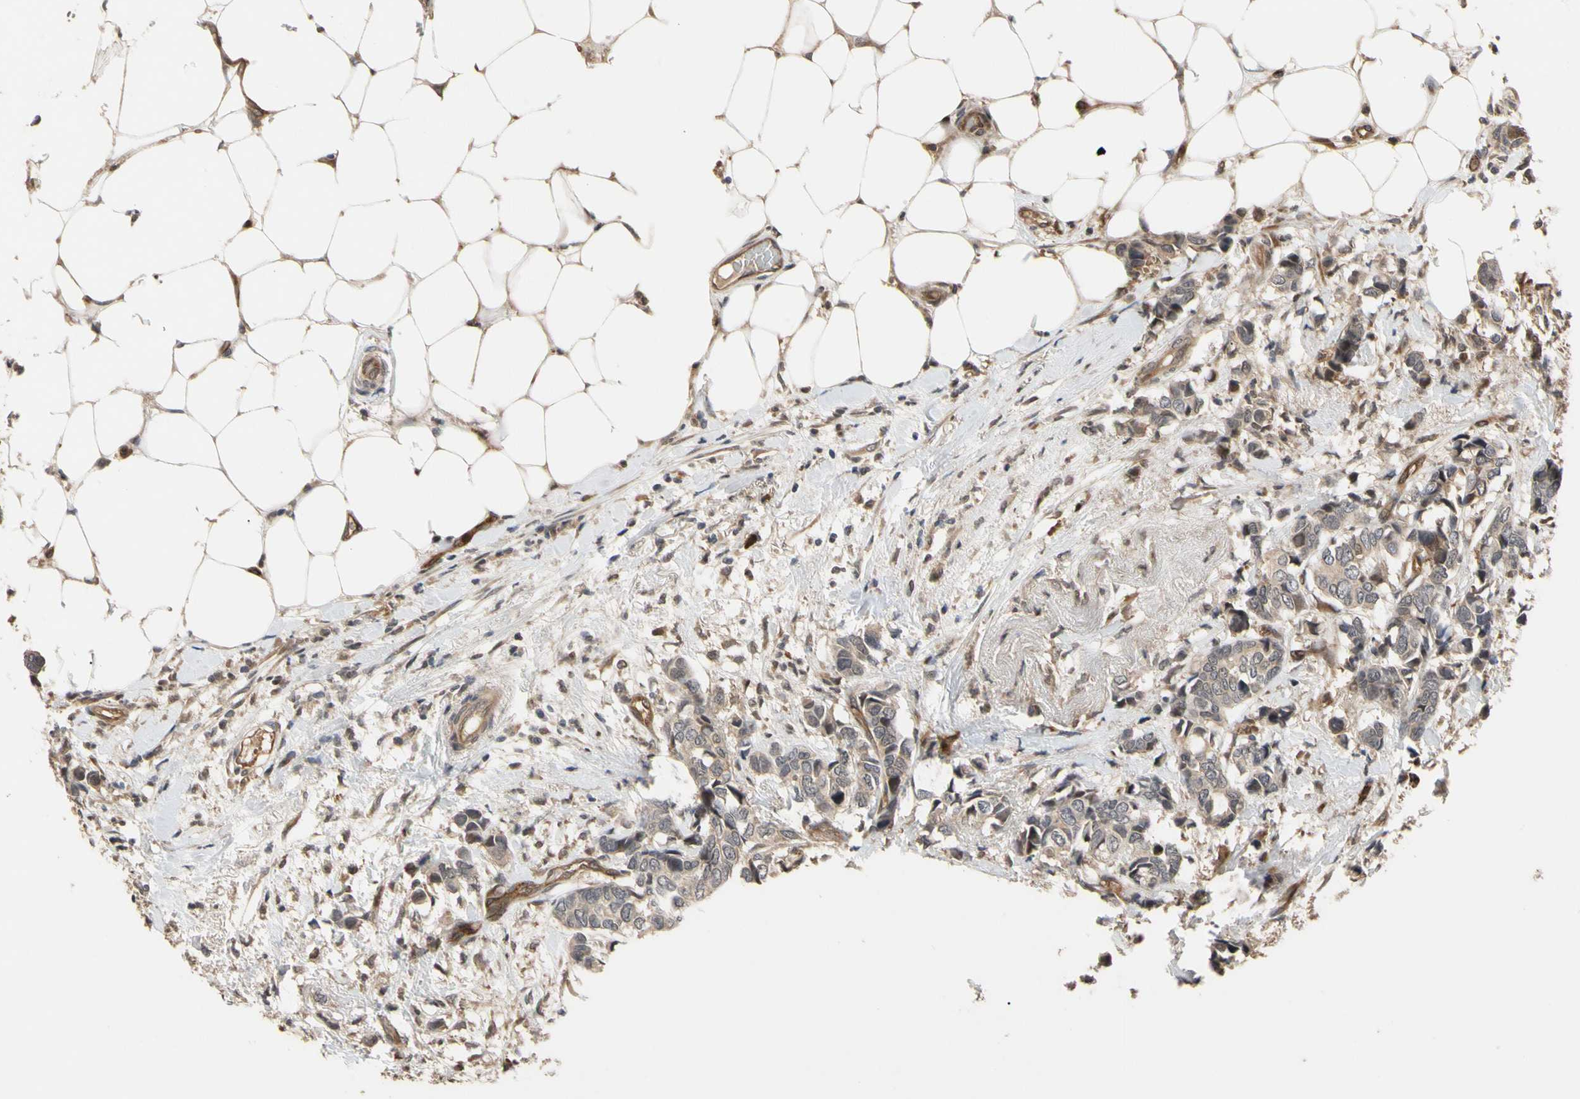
{"staining": {"intensity": "weak", "quantity": ">75%", "location": "cytoplasmic/membranous"}, "tissue": "breast cancer", "cell_type": "Tumor cells", "image_type": "cancer", "snomed": [{"axis": "morphology", "description": "Duct carcinoma"}, {"axis": "topography", "description": "Breast"}], "caption": "IHC photomicrograph of human invasive ductal carcinoma (breast) stained for a protein (brown), which exhibits low levels of weak cytoplasmic/membranous staining in approximately >75% of tumor cells.", "gene": "CYTIP", "patient": {"sex": "female", "age": 87}}